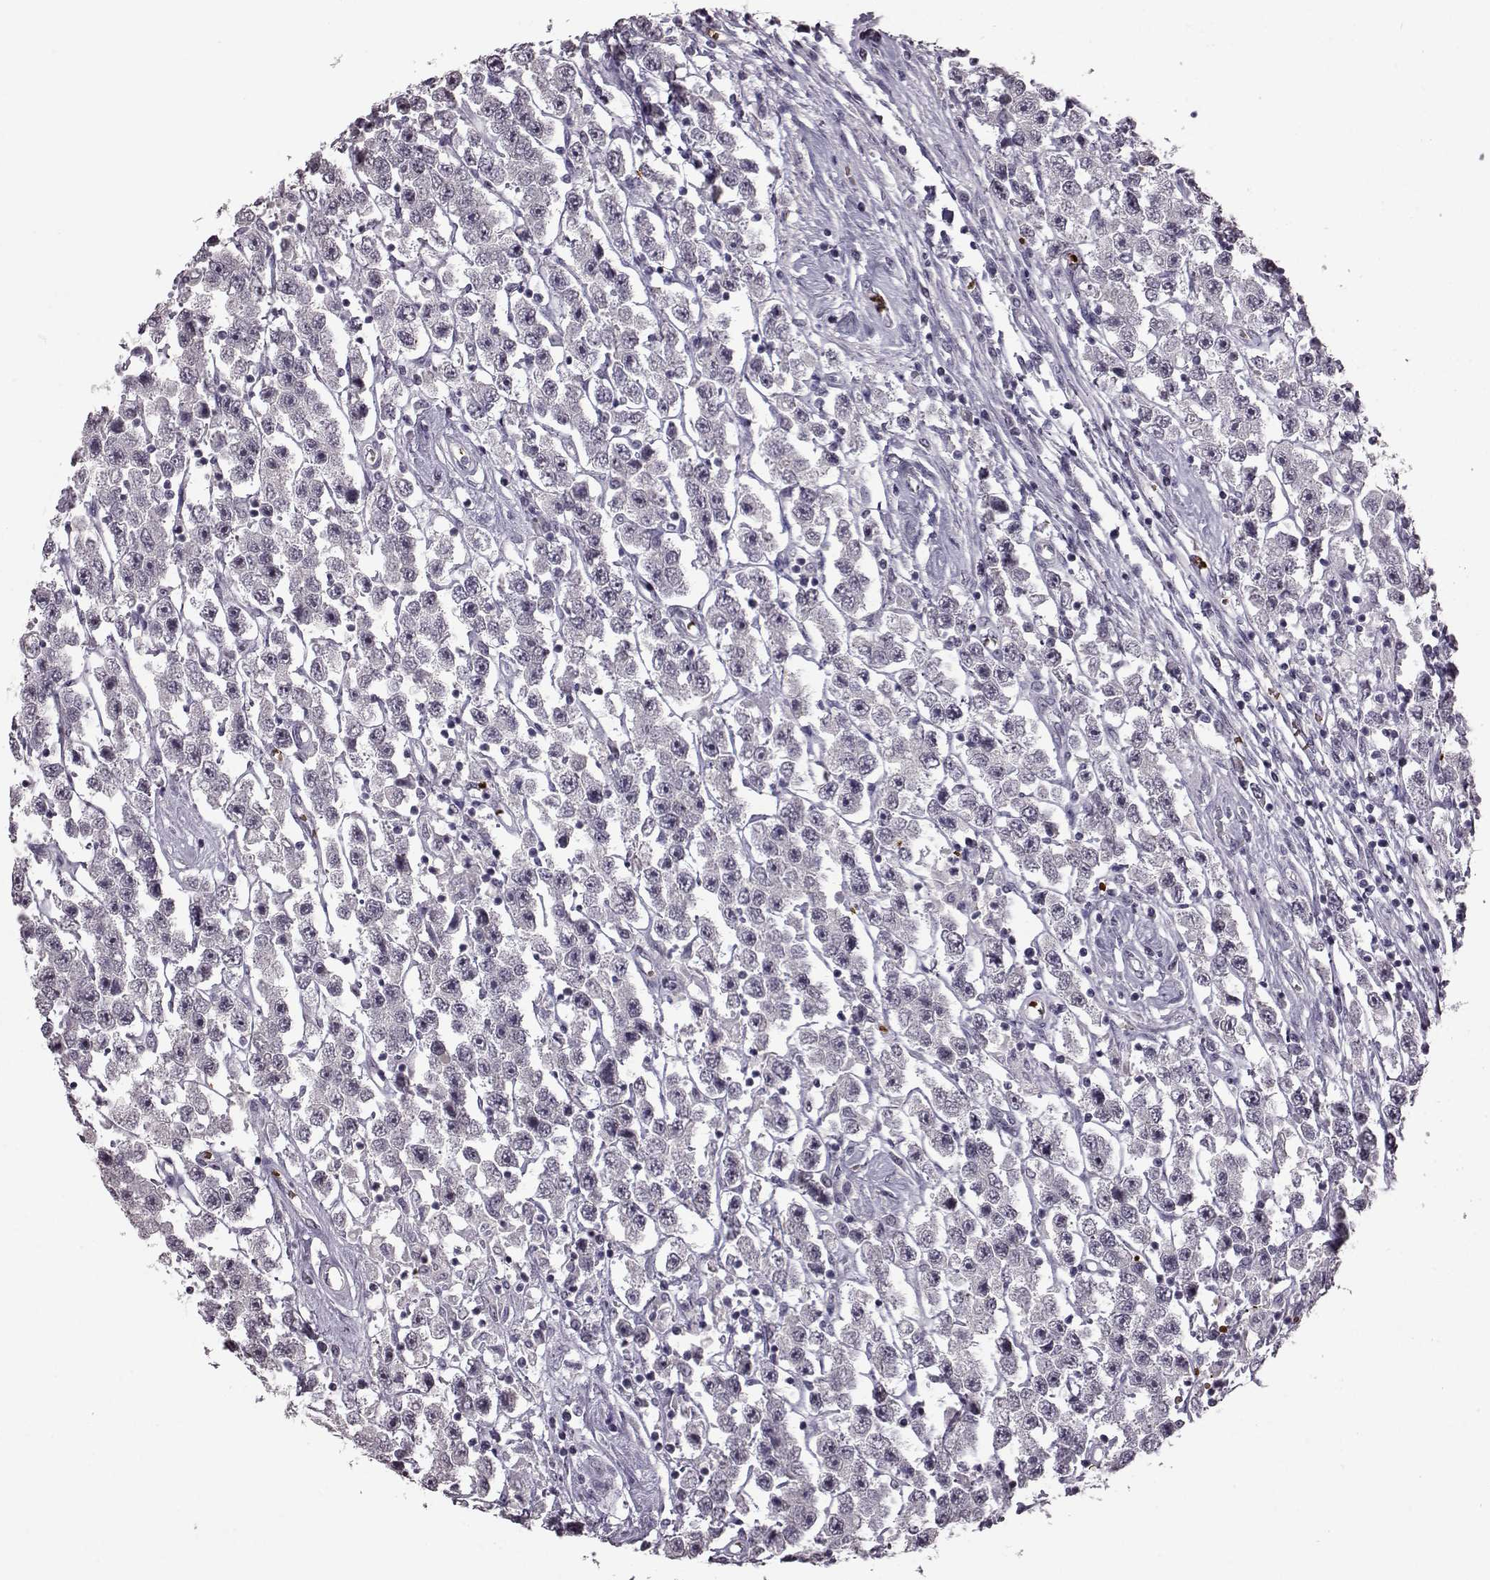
{"staining": {"intensity": "negative", "quantity": "none", "location": "none"}, "tissue": "testis cancer", "cell_type": "Tumor cells", "image_type": "cancer", "snomed": [{"axis": "morphology", "description": "Seminoma, NOS"}, {"axis": "topography", "description": "Testis"}], "caption": "Immunohistochemical staining of human testis cancer exhibits no significant staining in tumor cells.", "gene": "PROP1", "patient": {"sex": "male", "age": 45}}